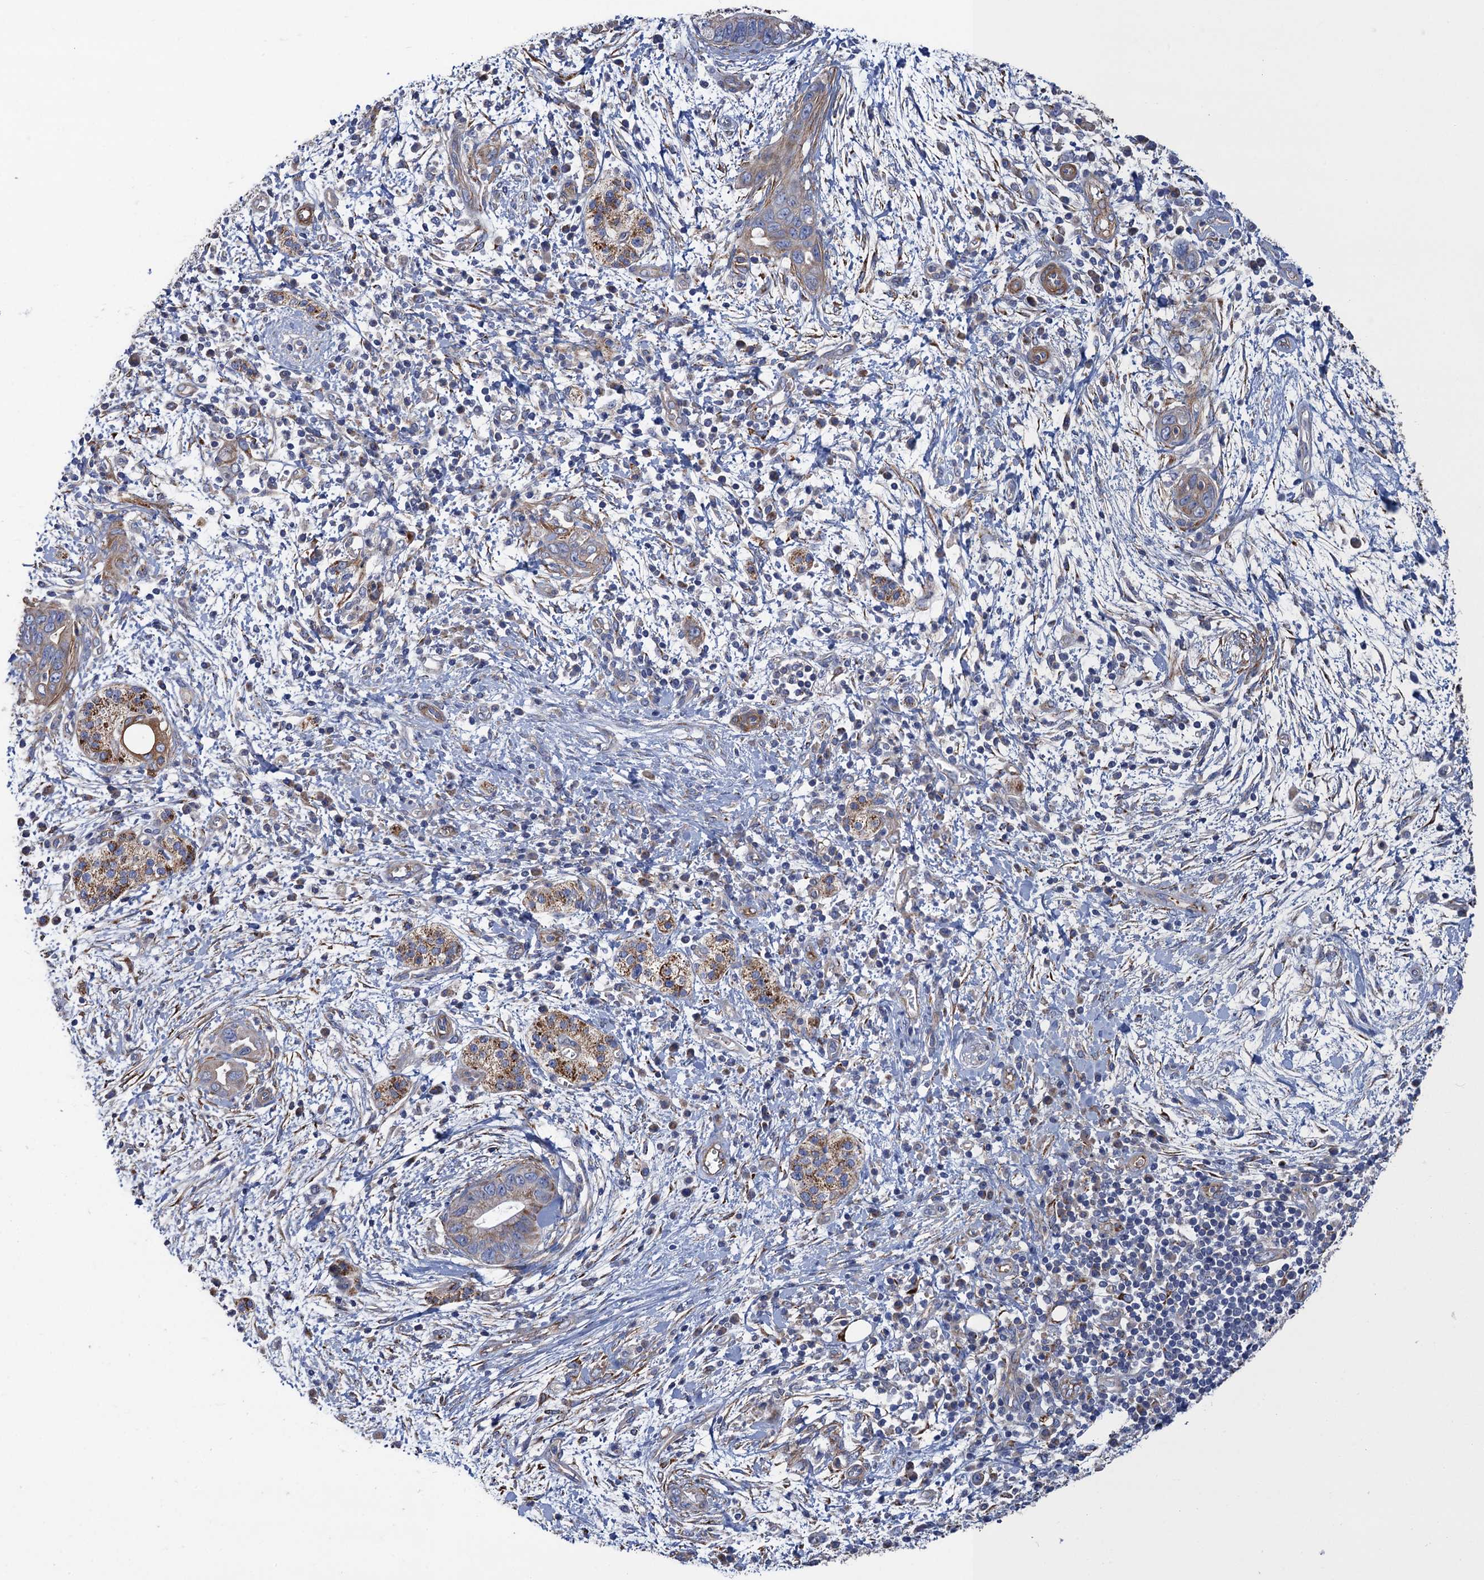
{"staining": {"intensity": "moderate", "quantity": "25%-75%", "location": "cytoplasmic/membranous"}, "tissue": "pancreatic cancer", "cell_type": "Tumor cells", "image_type": "cancer", "snomed": [{"axis": "morphology", "description": "Adenocarcinoma, NOS"}, {"axis": "topography", "description": "Pancreas"}], "caption": "Immunohistochemical staining of pancreatic adenocarcinoma exhibits moderate cytoplasmic/membranous protein staining in approximately 25%-75% of tumor cells.", "gene": "GCSH", "patient": {"sex": "male", "age": 75}}